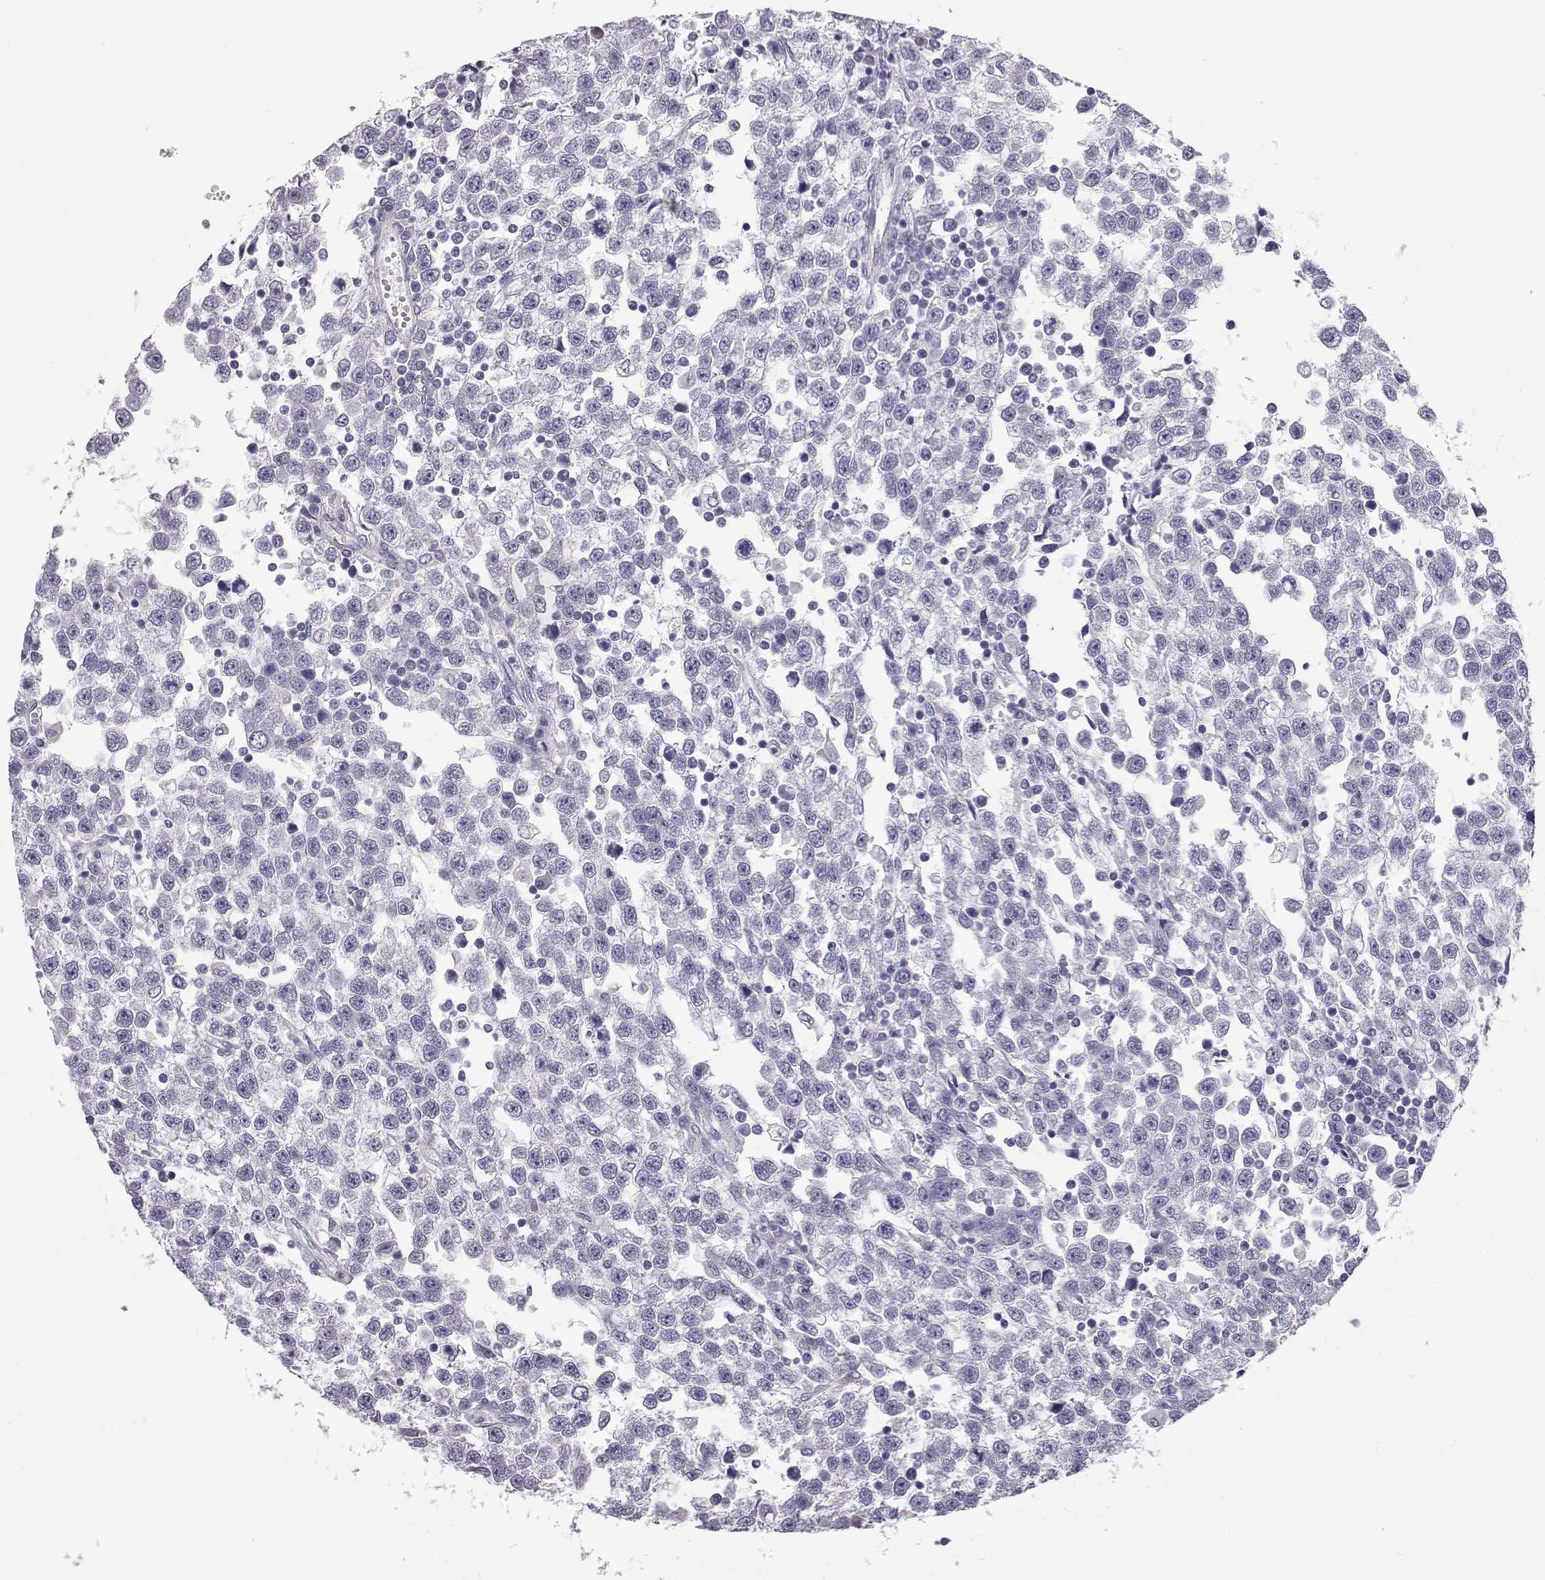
{"staining": {"intensity": "negative", "quantity": "none", "location": "none"}, "tissue": "testis cancer", "cell_type": "Tumor cells", "image_type": "cancer", "snomed": [{"axis": "morphology", "description": "Seminoma, NOS"}, {"axis": "topography", "description": "Testis"}], "caption": "Immunohistochemistry of human testis cancer demonstrates no expression in tumor cells.", "gene": "ENDOU", "patient": {"sex": "male", "age": 34}}